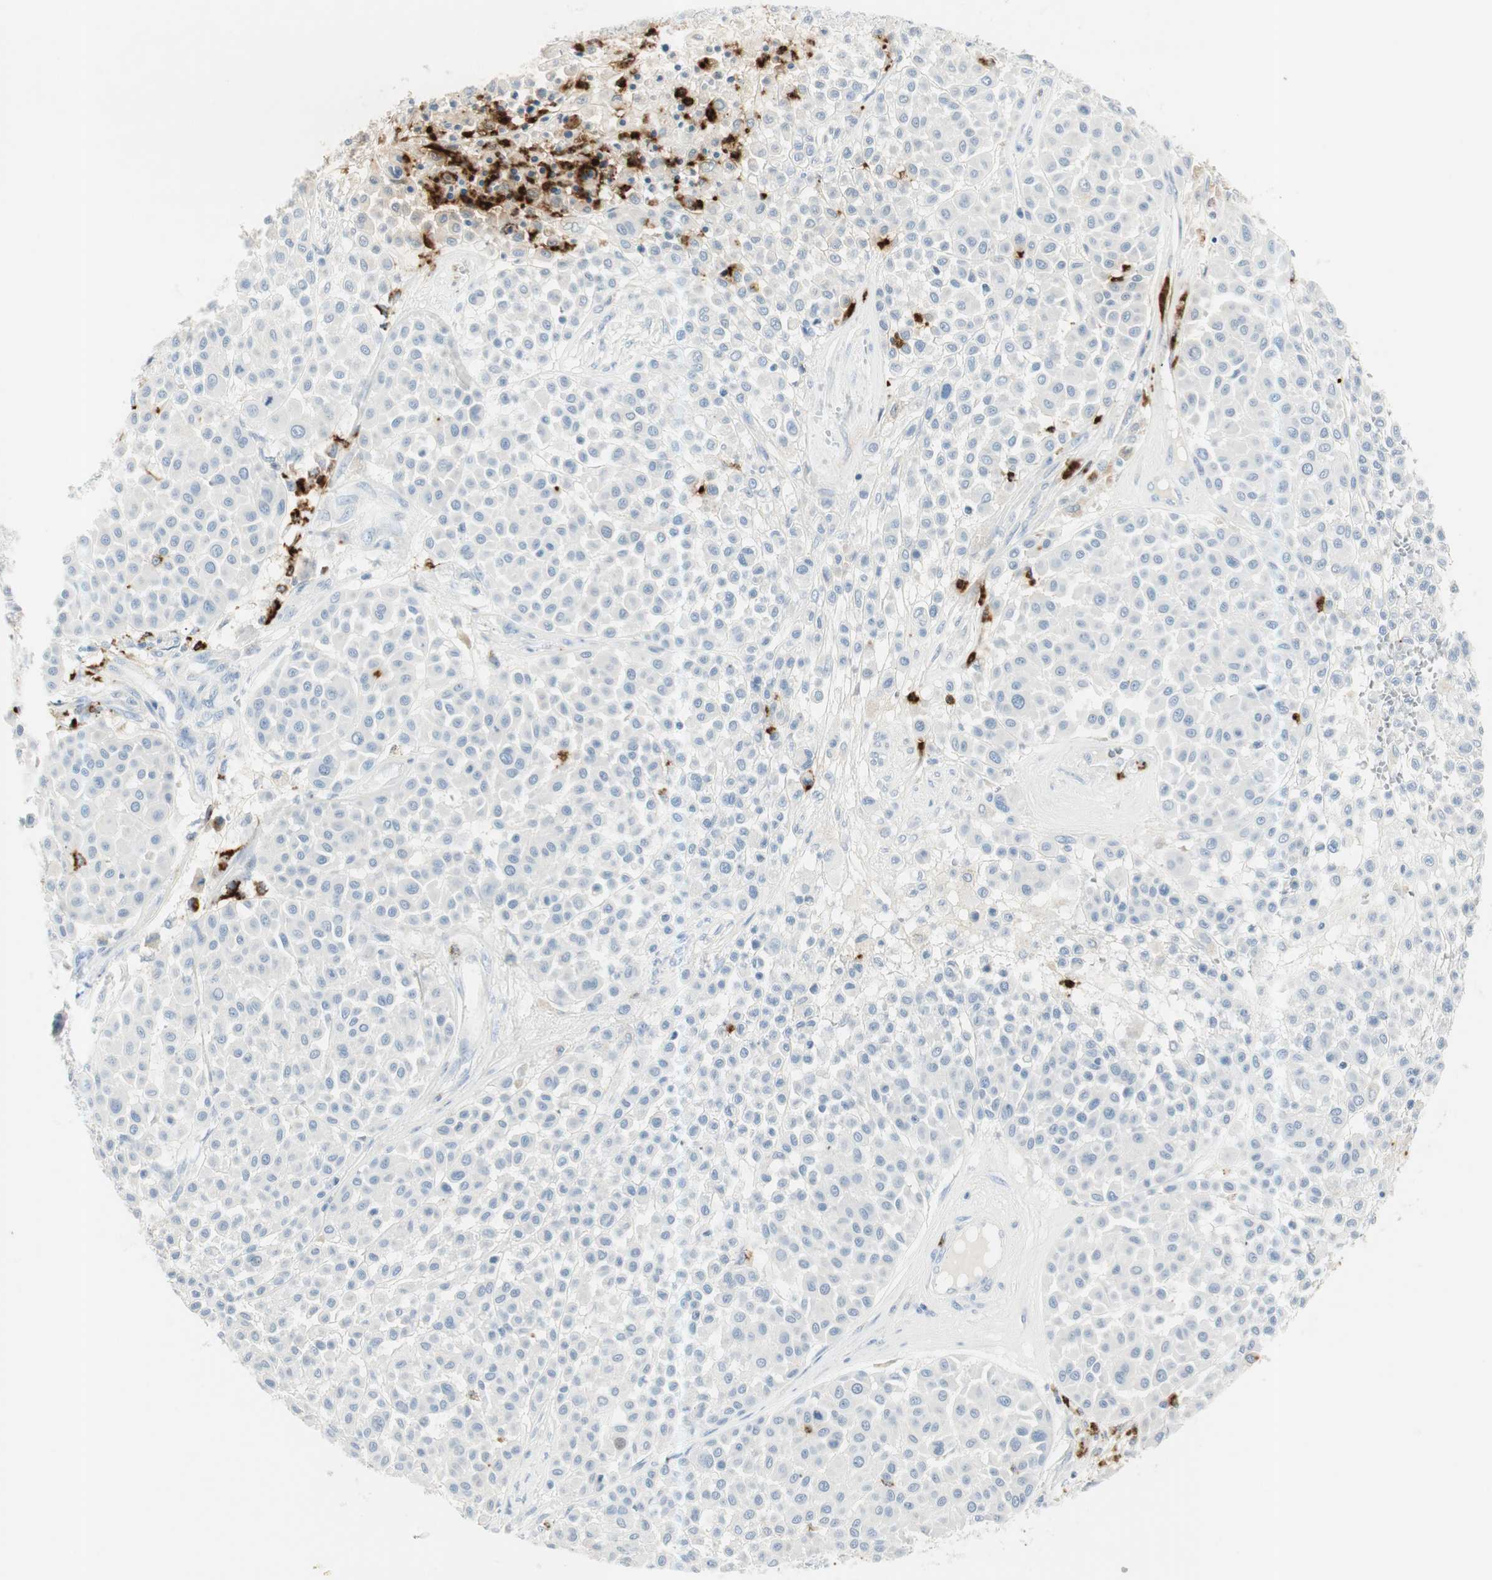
{"staining": {"intensity": "negative", "quantity": "none", "location": "none"}, "tissue": "melanoma", "cell_type": "Tumor cells", "image_type": "cancer", "snomed": [{"axis": "morphology", "description": "Malignant melanoma, Metastatic site"}, {"axis": "topography", "description": "Soft tissue"}], "caption": "A micrograph of melanoma stained for a protein demonstrates no brown staining in tumor cells.", "gene": "PRTN3", "patient": {"sex": "male", "age": 41}}